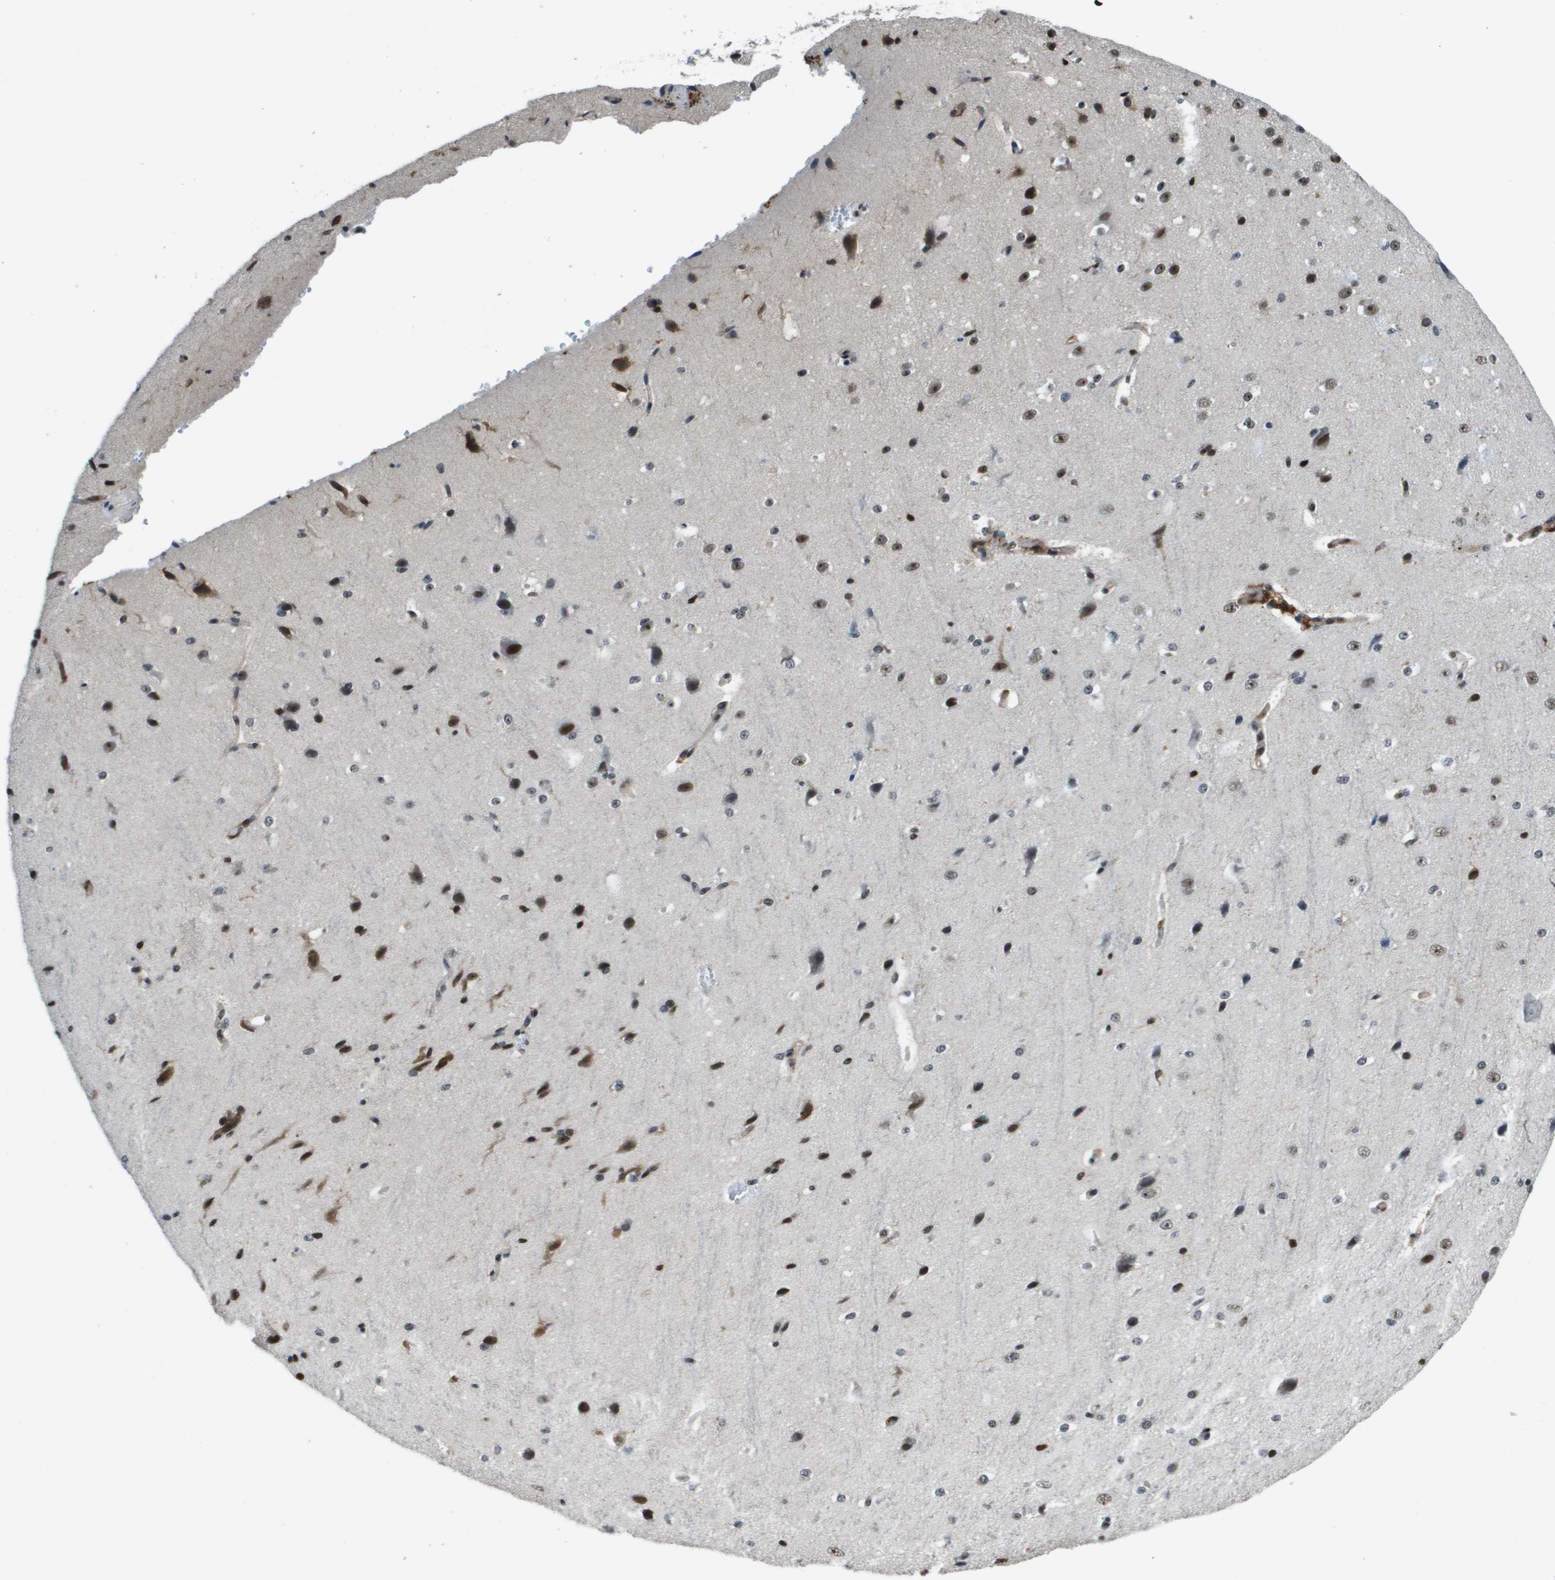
{"staining": {"intensity": "moderate", "quantity": ">75%", "location": "nuclear"}, "tissue": "cerebral cortex", "cell_type": "Endothelial cells", "image_type": "normal", "snomed": [{"axis": "morphology", "description": "Normal tissue, NOS"}, {"axis": "morphology", "description": "Developmental malformation"}, {"axis": "topography", "description": "Cerebral cortex"}], "caption": "Immunohistochemical staining of benign cerebral cortex demonstrates medium levels of moderate nuclear staining in approximately >75% of endothelial cells.", "gene": "EP400", "patient": {"sex": "female", "age": 30}}